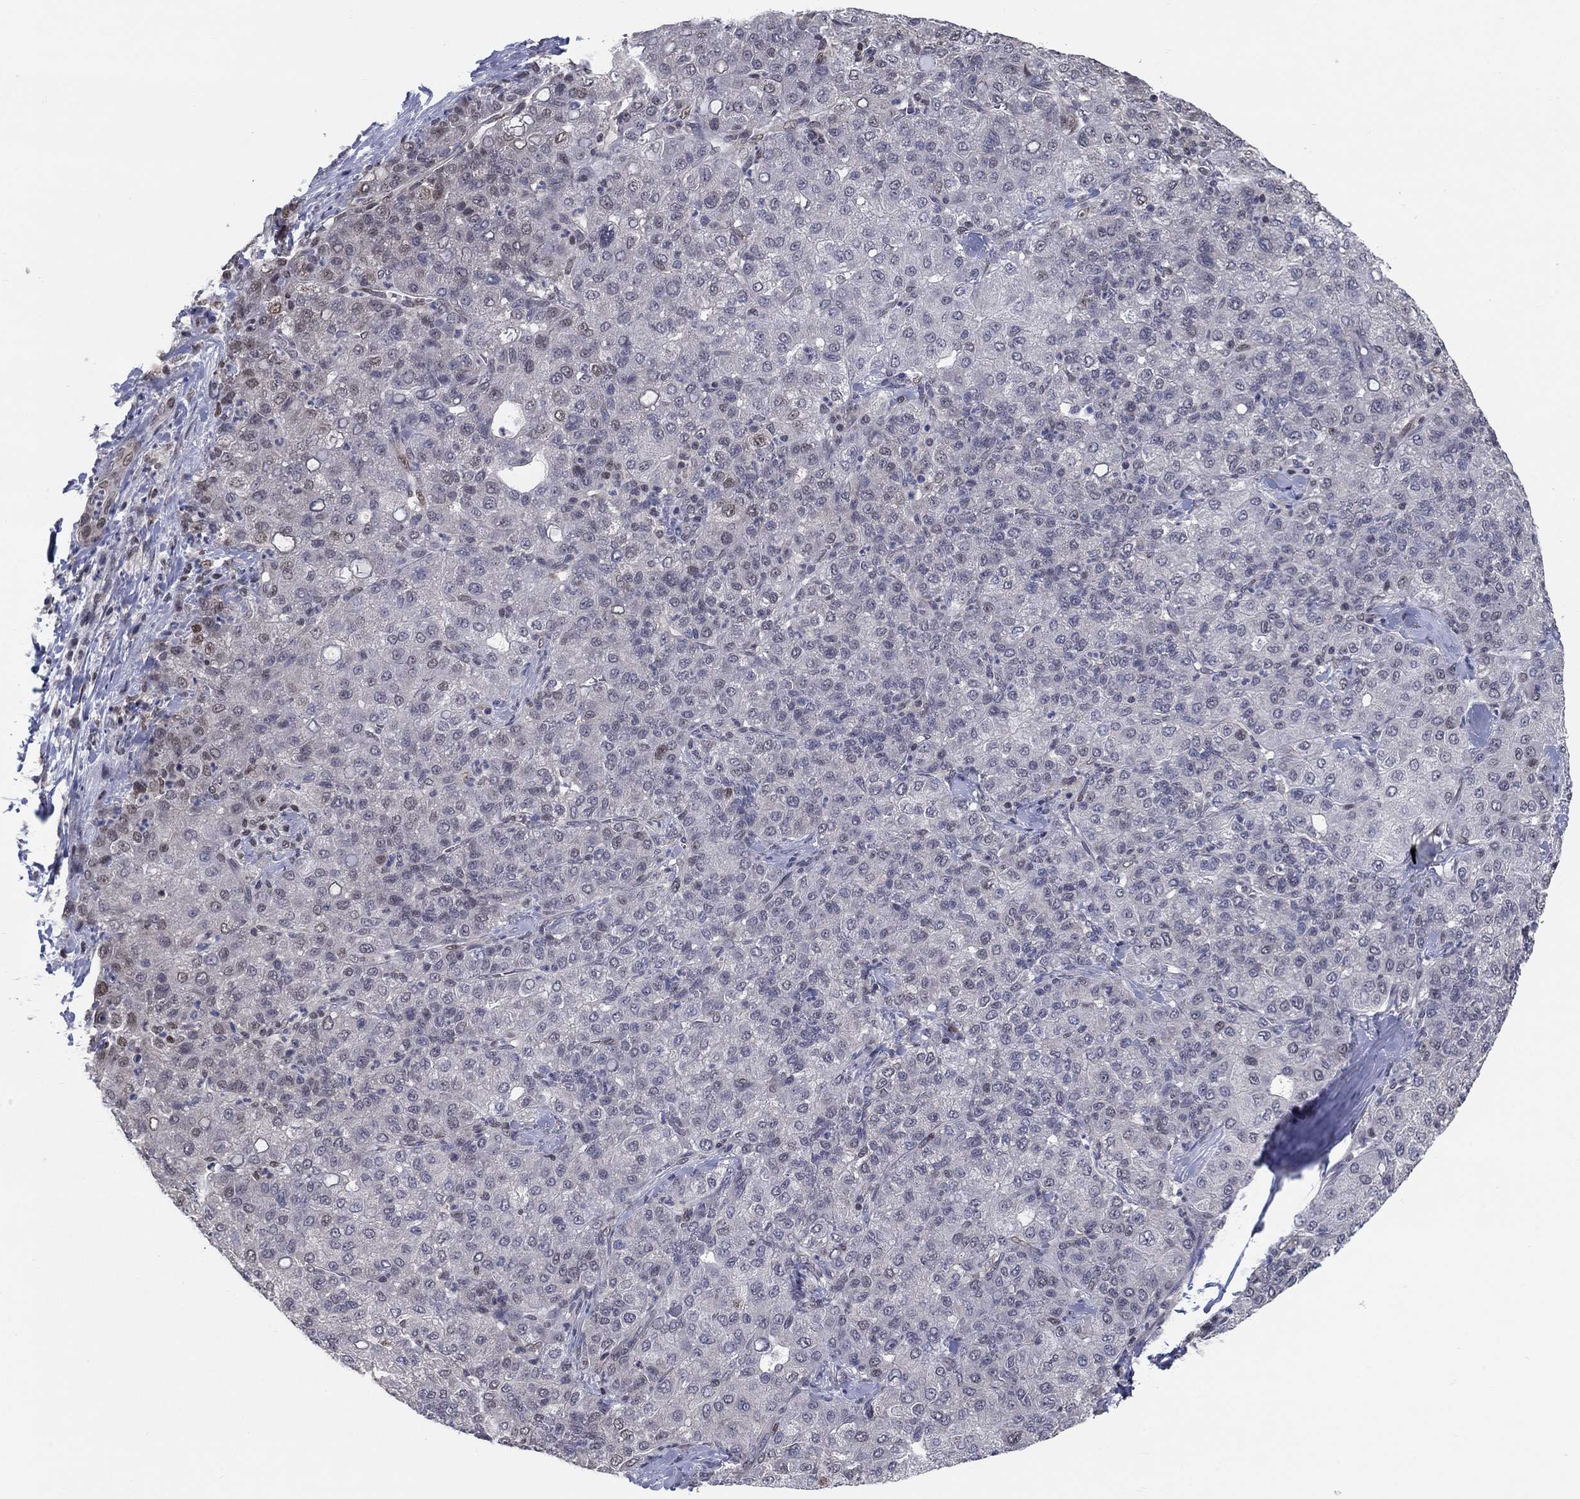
{"staining": {"intensity": "weak", "quantity": "<25%", "location": "nuclear"}, "tissue": "liver cancer", "cell_type": "Tumor cells", "image_type": "cancer", "snomed": [{"axis": "morphology", "description": "Carcinoma, Hepatocellular, NOS"}, {"axis": "topography", "description": "Liver"}], "caption": "High magnification brightfield microscopy of hepatocellular carcinoma (liver) stained with DAB (brown) and counterstained with hematoxylin (blue): tumor cells show no significant positivity.", "gene": "CENPE", "patient": {"sex": "male", "age": 65}}